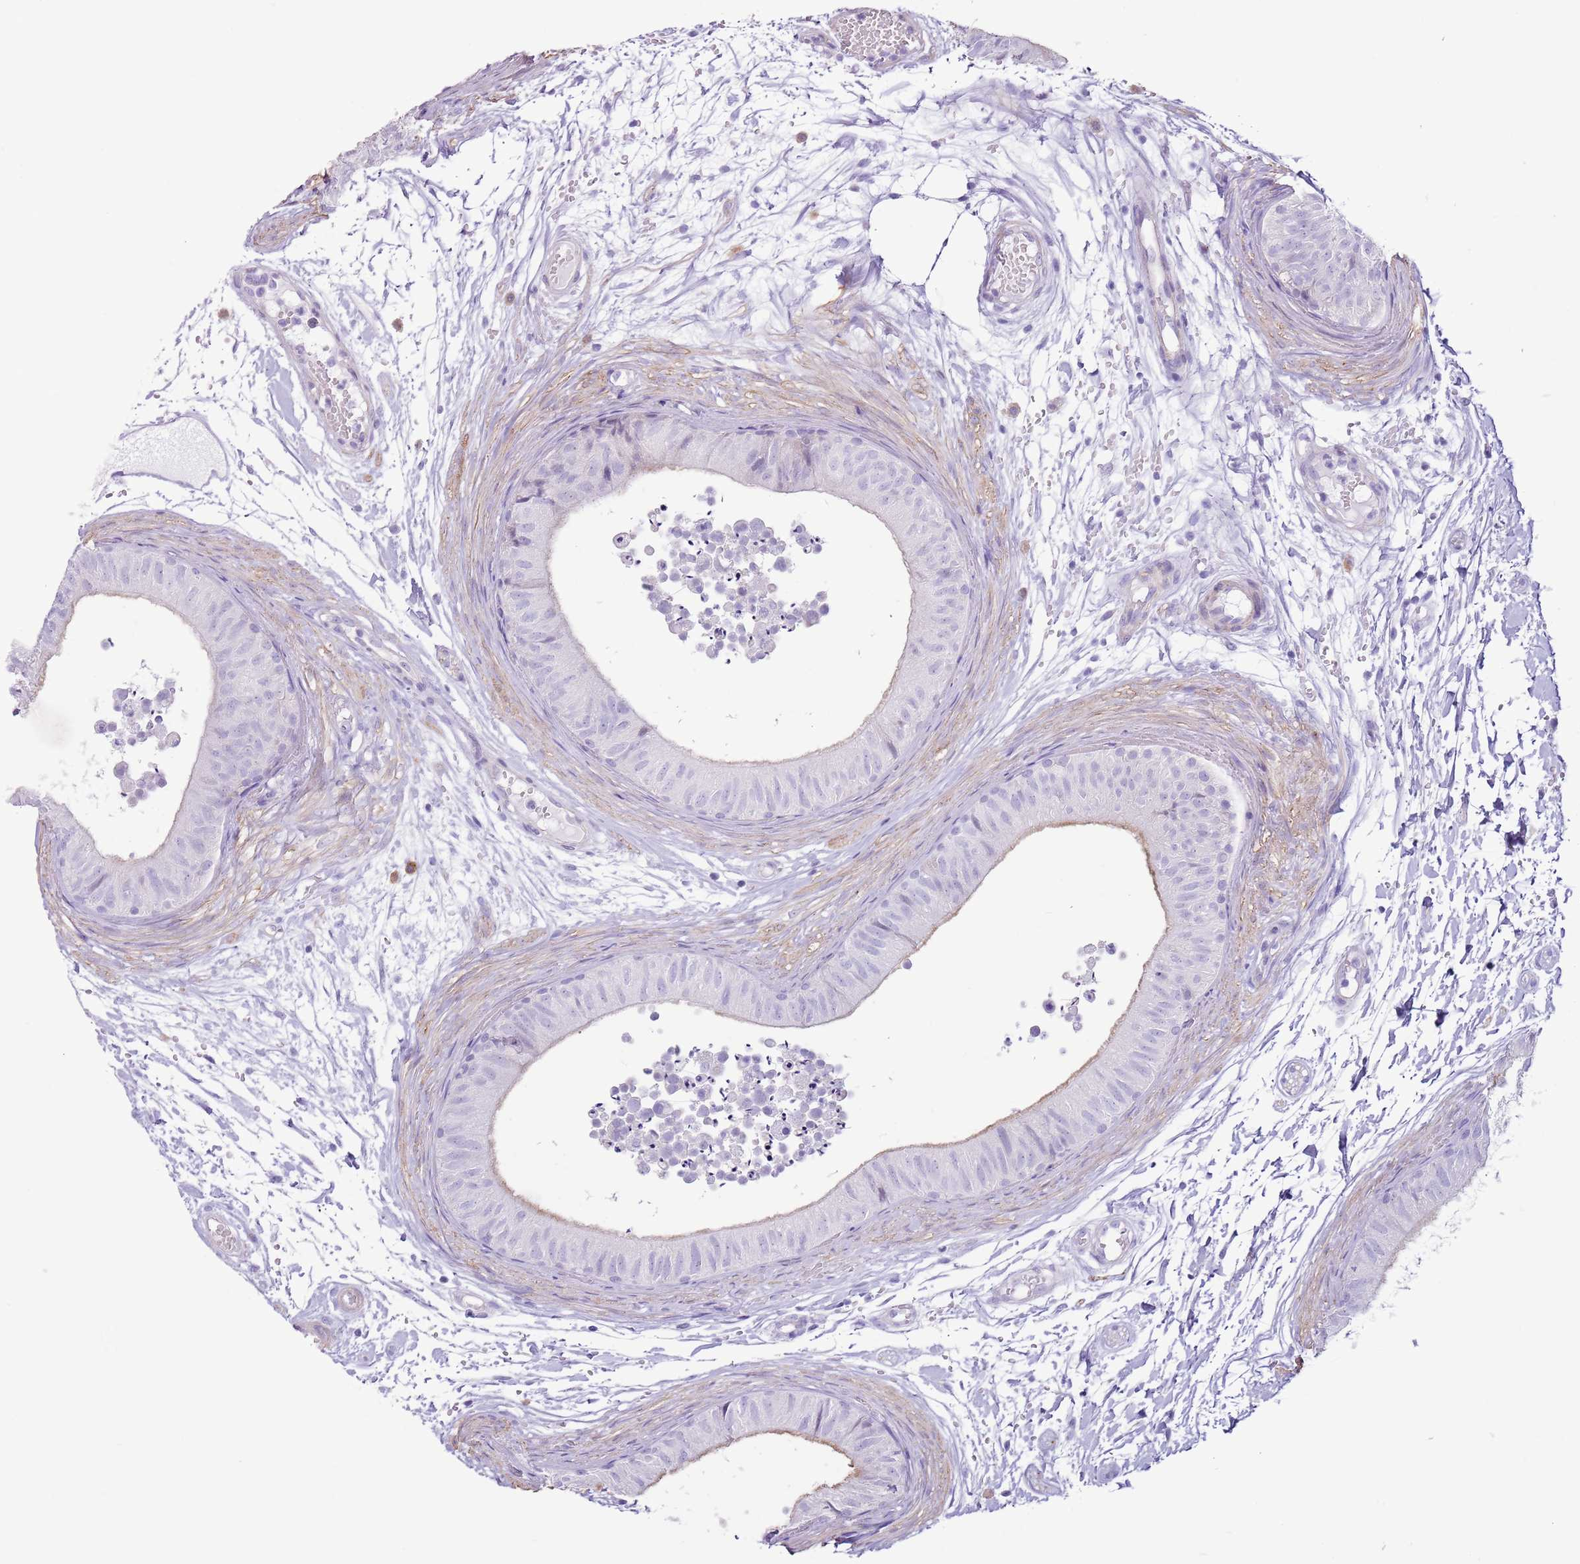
{"staining": {"intensity": "moderate", "quantity": "25%-75%", "location": "cytoplasmic/membranous"}, "tissue": "epididymis", "cell_type": "Glandular cells", "image_type": "normal", "snomed": [{"axis": "morphology", "description": "Normal tissue, NOS"}, {"axis": "topography", "description": "Epididymis"}], "caption": "Brown immunohistochemical staining in normal human epididymis exhibits moderate cytoplasmic/membranous expression in approximately 25%-75% of glandular cells. The staining was performed using DAB, with brown indicating positive protein expression. Nuclei are stained blue with hematoxylin.", "gene": "SLC7A14", "patient": {"sex": "male", "age": 15}}